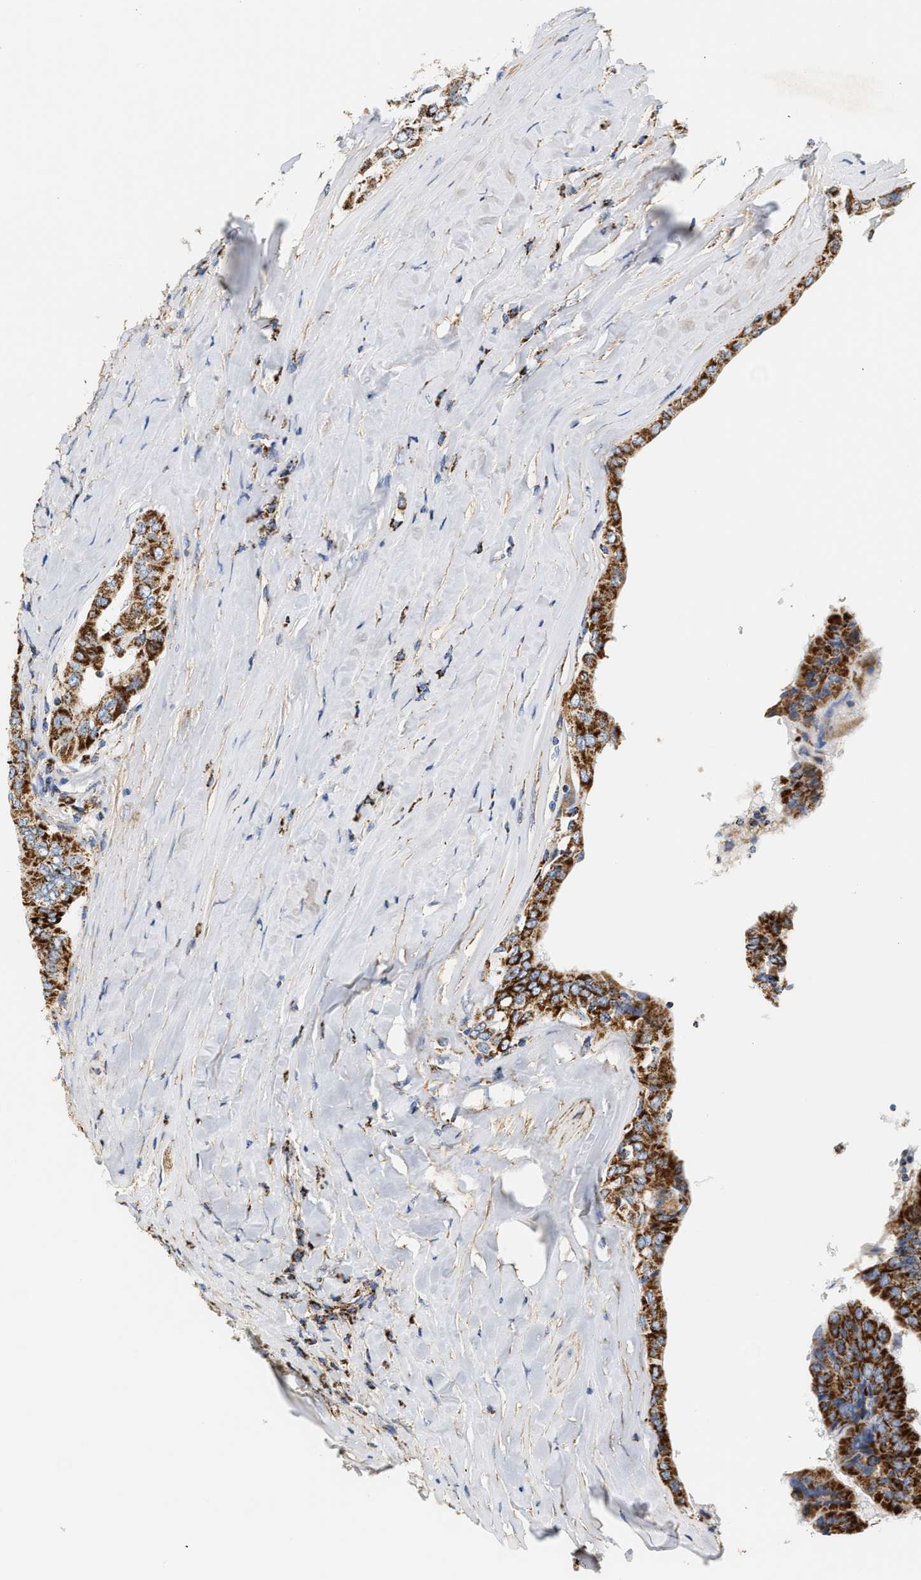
{"staining": {"intensity": "strong", "quantity": ">75%", "location": "cytoplasmic/membranous"}, "tissue": "thyroid cancer", "cell_type": "Tumor cells", "image_type": "cancer", "snomed": [{"axis": "morphology", "description": "Papillary adenocarcinoma, NOS"}, {"axis": "topography", "description": "Thyroid gland"}], "caption": "Strong cytoplasmic/membranous expression is identified in about >75% of tumor cells in thyroid cancer.", "gene": "SHMT2", "patient": {"sex": "male", "age": 33}}